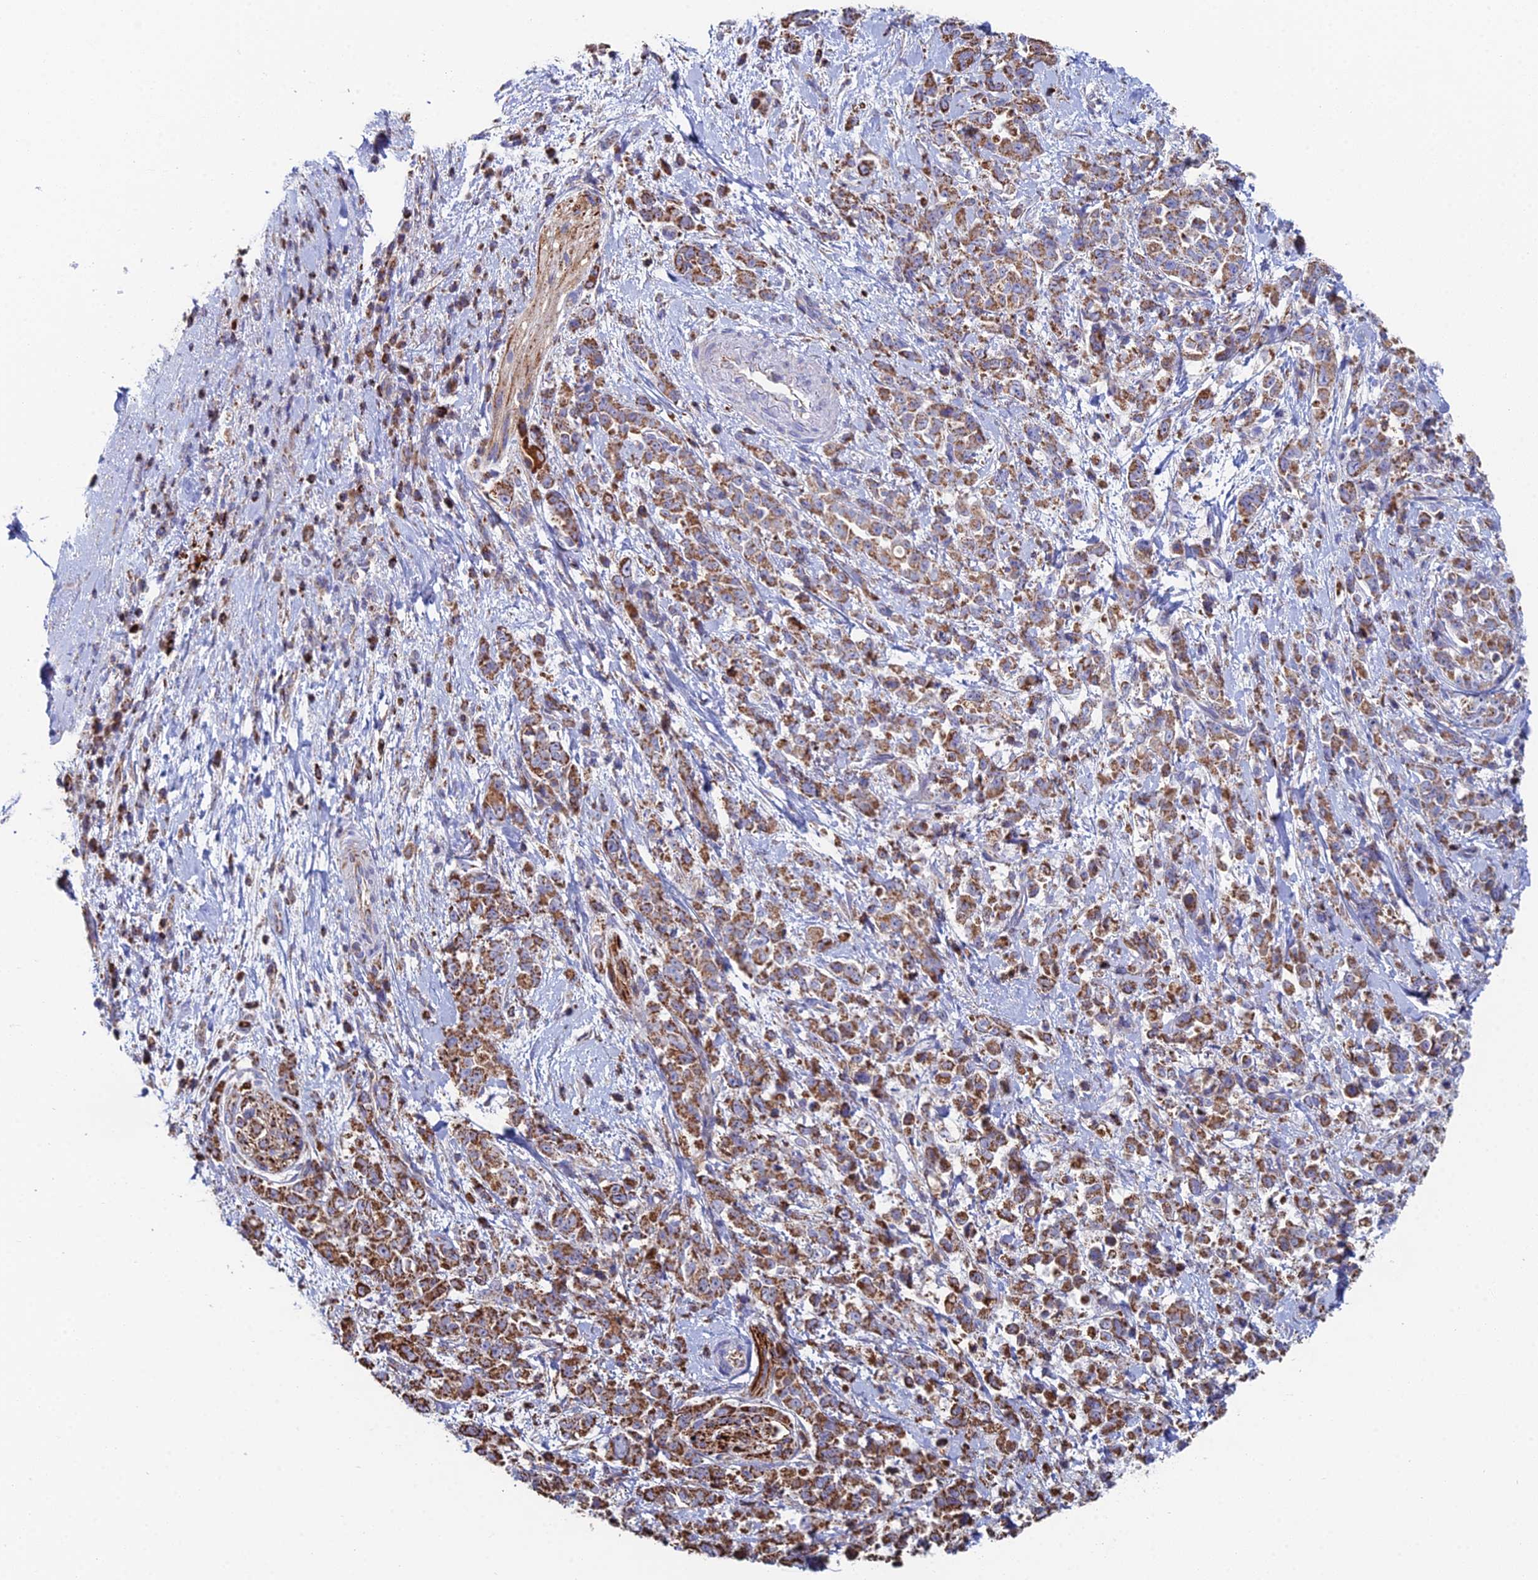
{"staining": {"intensity": "moderate", "quantity": ">75%", "location": "cytoplasmic/membranous"}, "tissue": "pancreatic cancer", "cell_type": "Tumor cells", "image_type": "cancer", "snomed": [{"axis": "morphology", "description": "Normal tissue, NOS"}, {"axis": "morphology", "description": "Adenocarcinoma, NOS"}, {"axis": "topography", "description": "Pancreas"}], "caption": "Protein analysis of pancreatic cancer (adenocarcinoma) tissue exhibits moderate cytoplasmic/membranous expression in about >75% of tumor cells. Immunohistochemistry (ihc) stains the protein of interest in brown and the nuclei are stained blue.", "gene": "SPOCK2", "patient": {"sex": "female", "age": 64}}